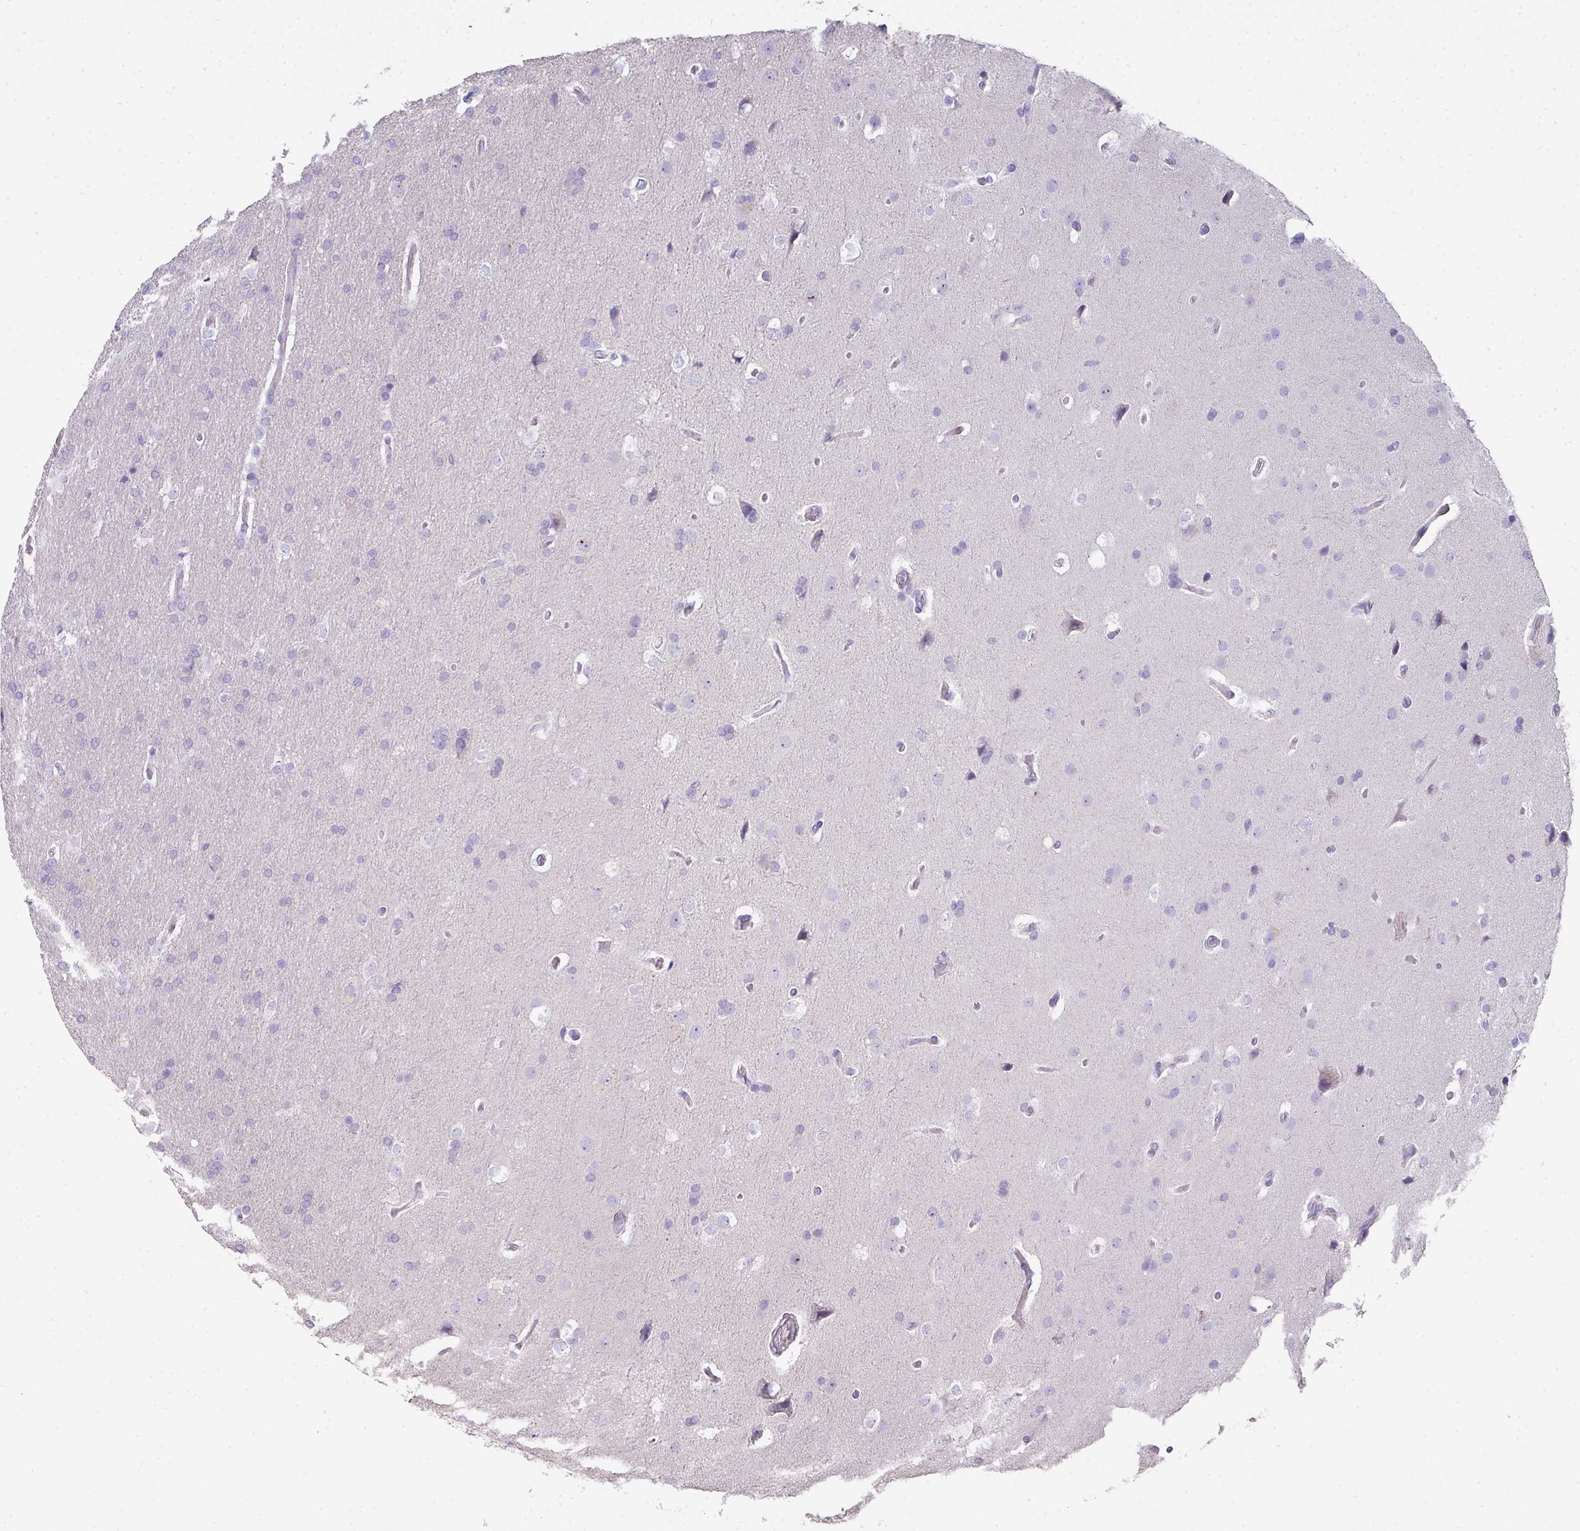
{"staining": {"intensity": "negative", "quantity": "none", "location": "none"}, "tissue": "glioma", "cell_type": "Tumor cells", "image_type": "cancer", "snomed": [{"axis": "morphology", "description": "Glioma, malignant, High grade"}, {"axis": "topography", "description": "Brain"}], "caption": "IHC image of glioma stained for a protein (brown), which displays no positivity in tumor cells.", "gene": "GLI4", "patient": {"sex": "male", "age": 56}}